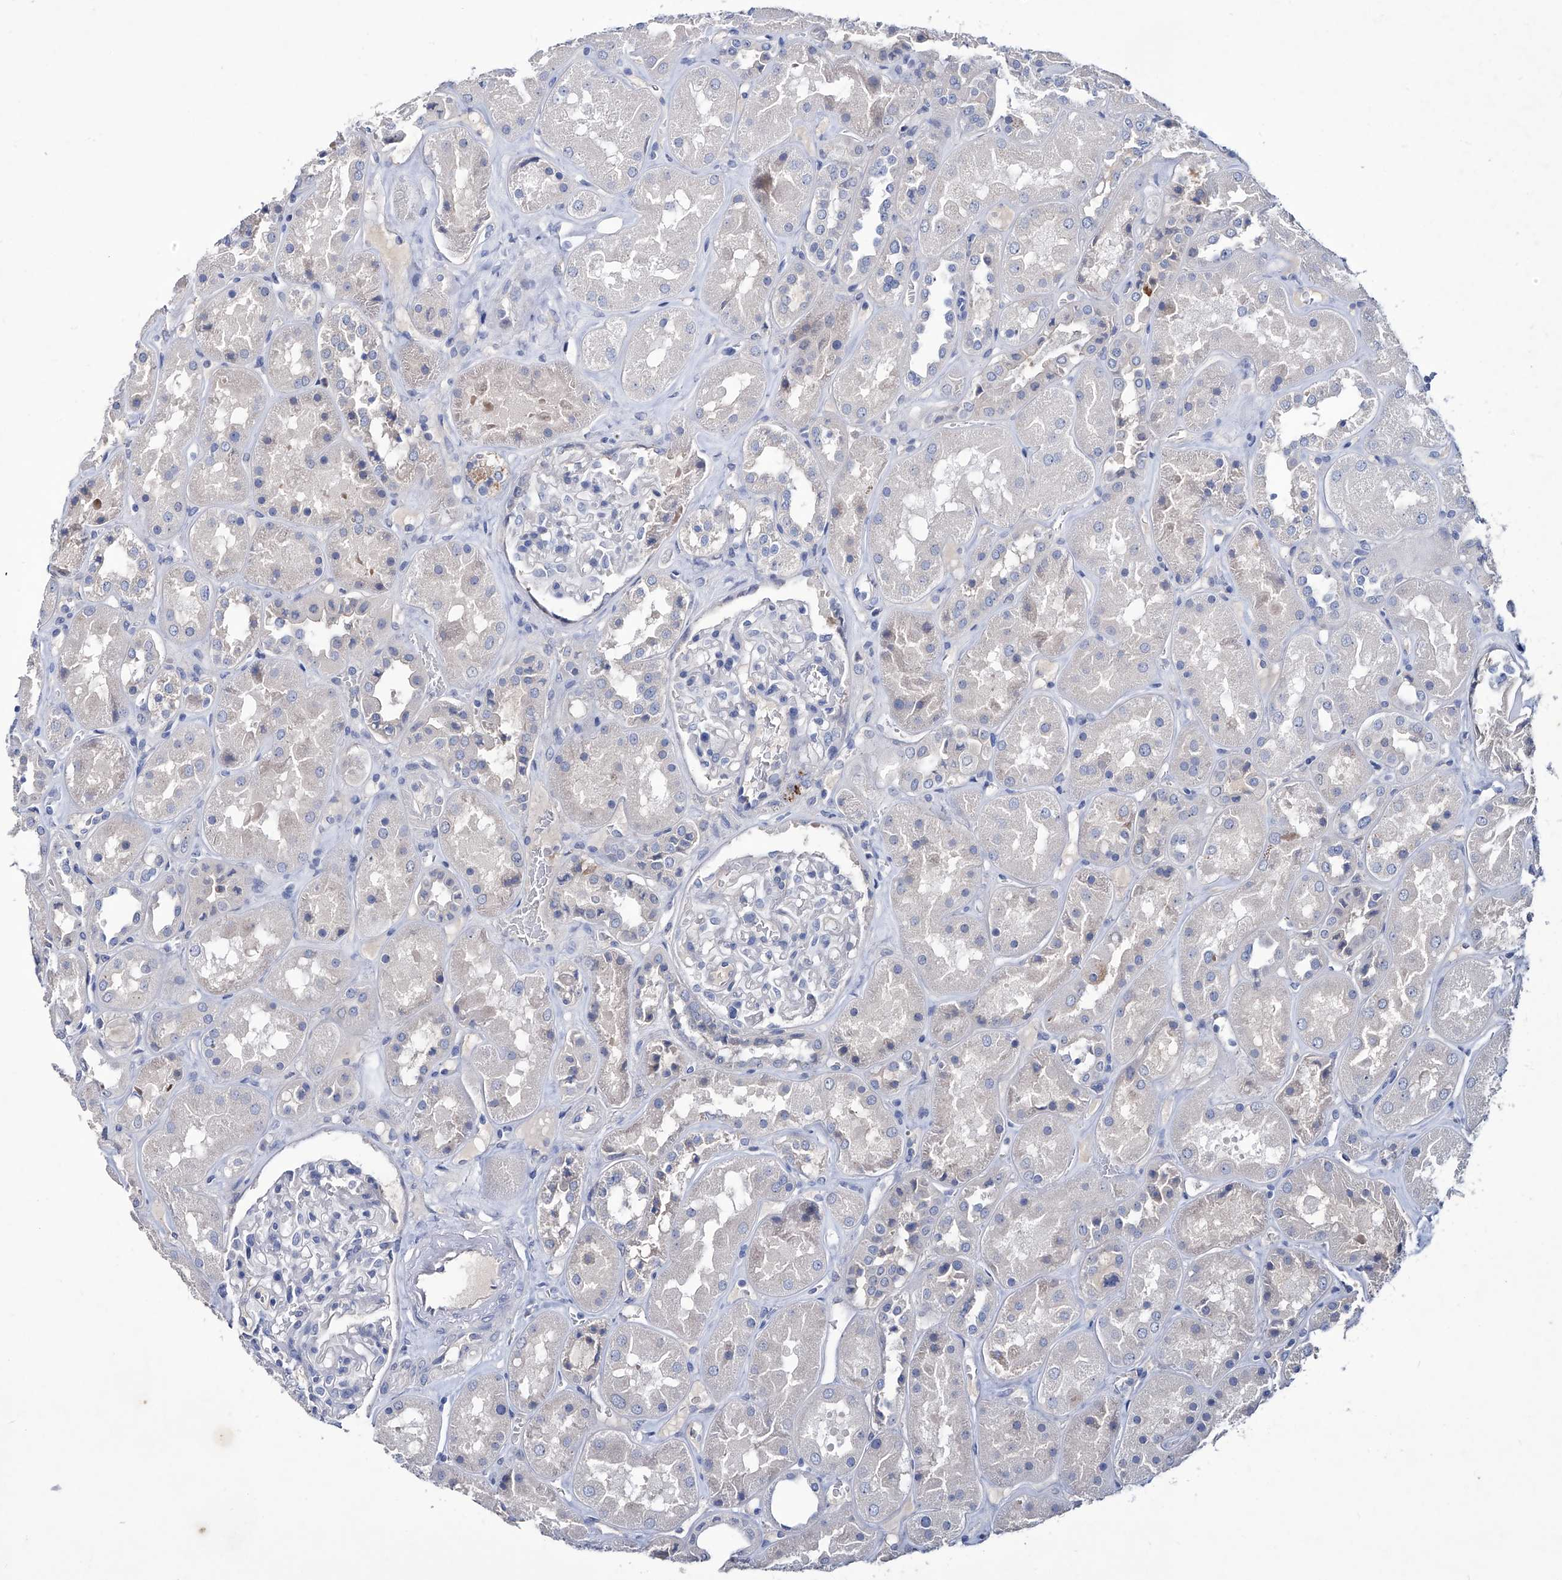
{"staining": {"intensity": "negative", "quantity": "none", "location": "none"}, "tissue": "kidney", "cell_type": "Cells in glomeruli", "image_type": "normal", "snomed": [{"axis": "morphology", "description": "Normal tissue, NOS"}, {"axis": "topography", "description": "Kidney"}], "caption": "A micrograph of kidney stained for a protein reveals no brown staining in cells in glomeruli. (DAB (3,3'-diaminobenzidine) immunohistochemistry with hematoxylin counter stain).", "gene": "KLHL17", "patient": {"sex": "male", "age": 70}}